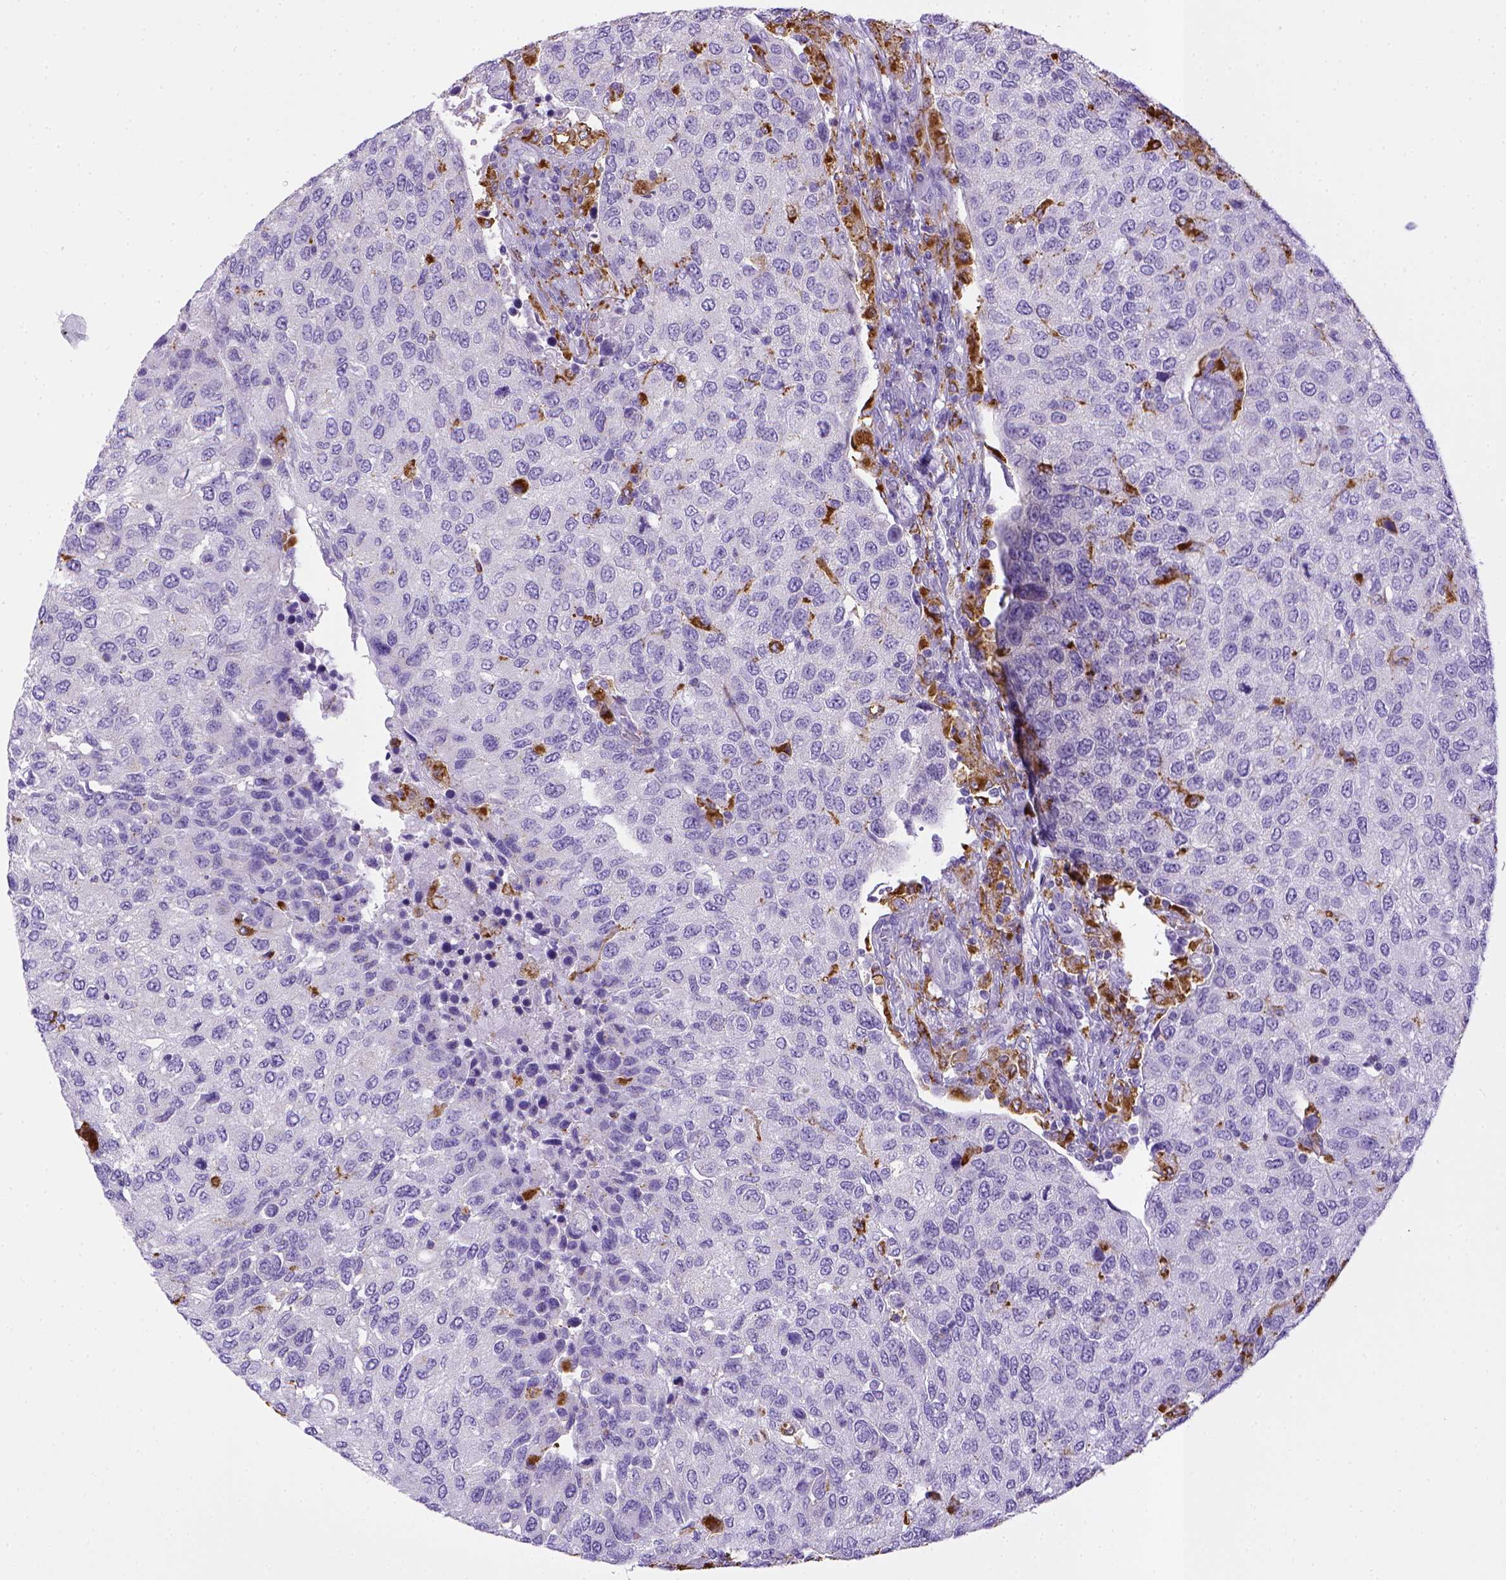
{"staining": {"intensity": "negative", "quantity": "none", "location": "none"}, "tissue": "urothelial cancer", "cell_type": "Tumor cells", "image_type": "cancer", "snomed": [{"axis": "morphology", "description": "Urothelial carcinoma, High grade"}, {"axis": "topography", "description": "Urinary bladder"}], "caption": "A photomicrograph of high-grade urothelial carcinoma stained for a protein displays no brown staining in tumor cells.", "gene": "CD68", "patient": {"sex": "female", "age": 78}}